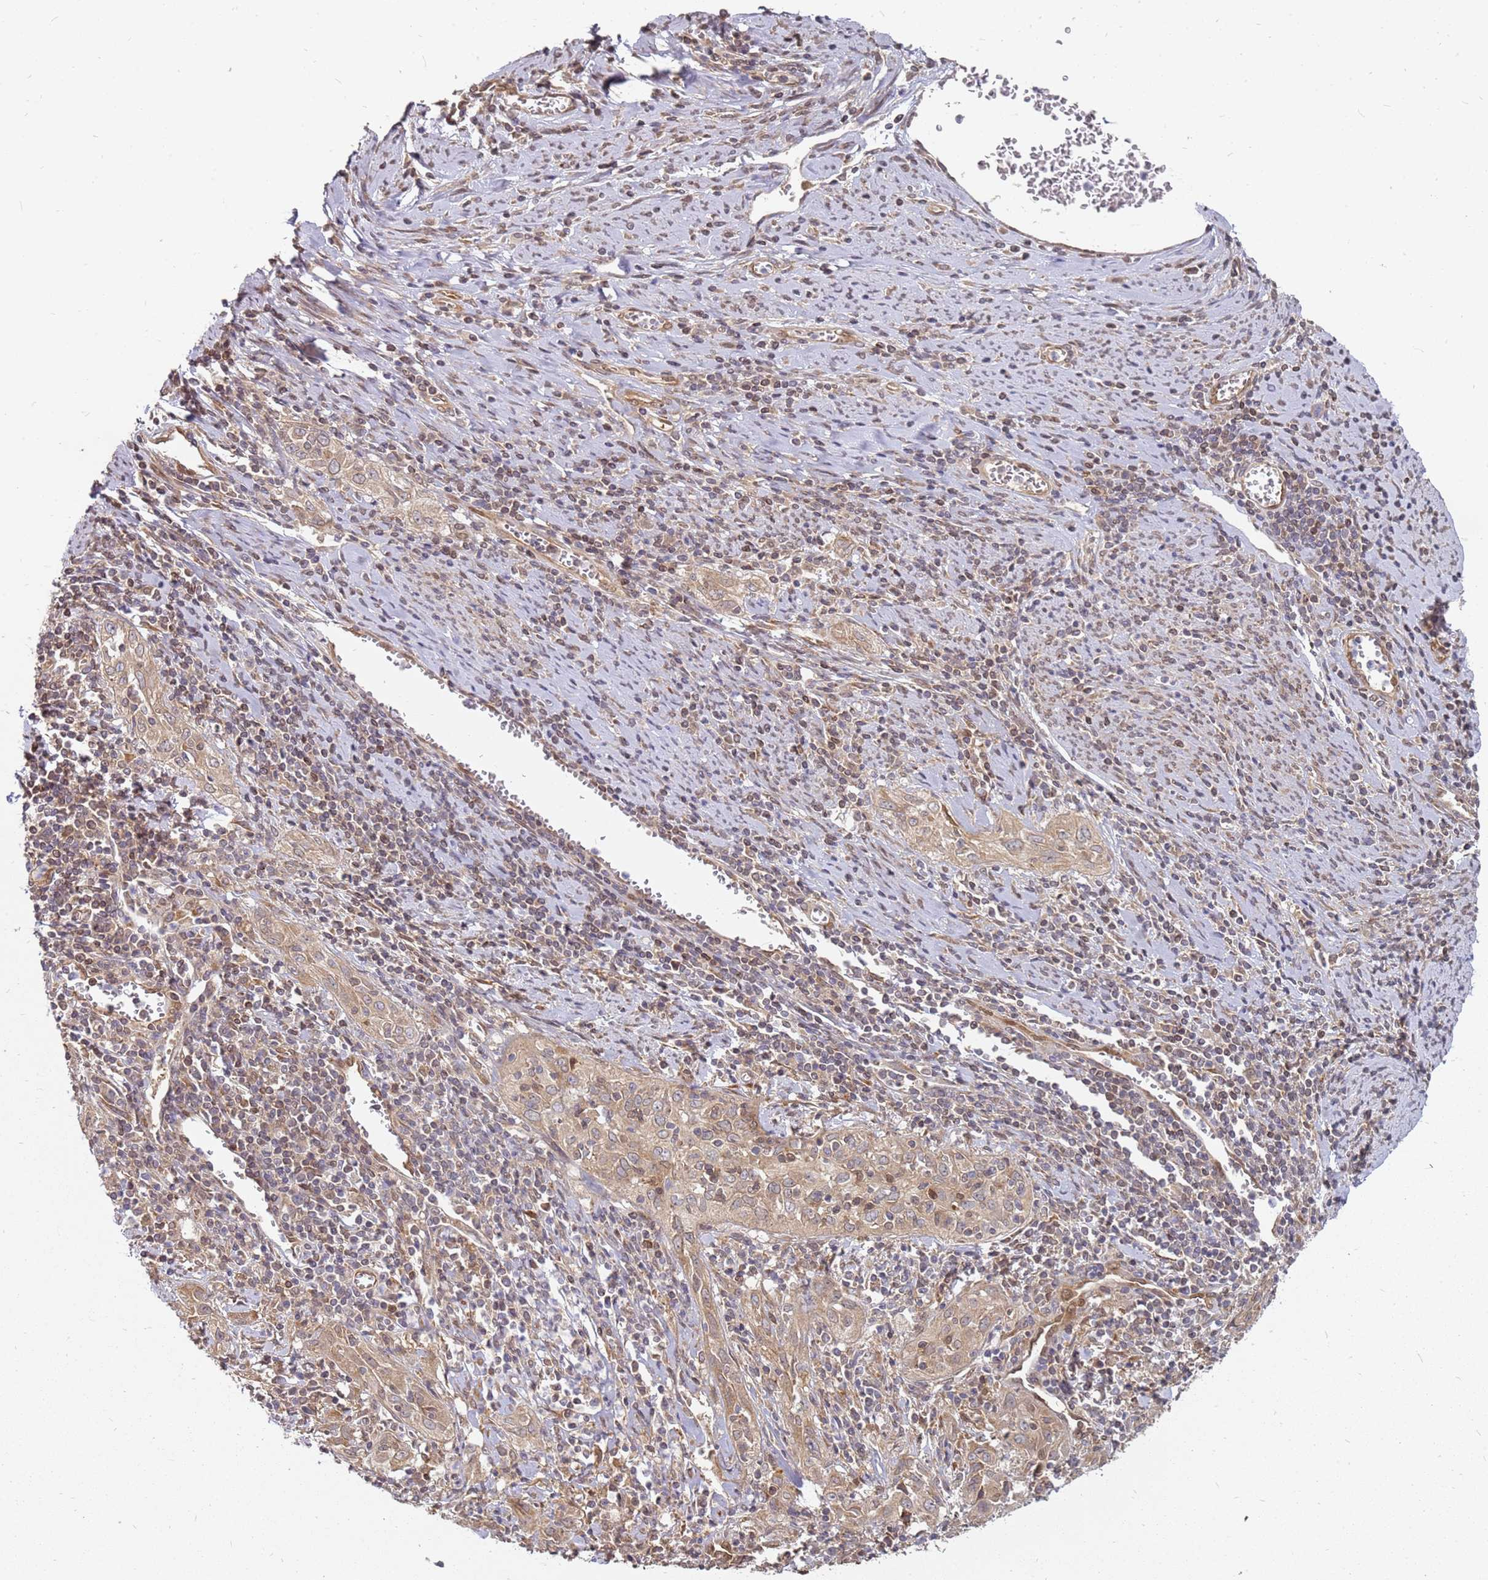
{"staining": {"intensity": "moderate", "quantity": ">75%", "location": "cytoplasmic/membranous"}, "tissue": "cervical cancer", "cell_type": "Tumor cells", "image_type": "cancer", "snomed": [{"axis": "morphology", "description": "Squamous cell carcinoma, NOS"}, {"axis": "topography", "description": "Cervix"}], "caption": "Immunohistochemical staining of cervical cancer exhibits medium levels of moderate cytoplasmic/membranous protein positivity in about >75% of tumor cells.", "gene": "NUDT14", "patient": {"sex": "female", "age": 57}}